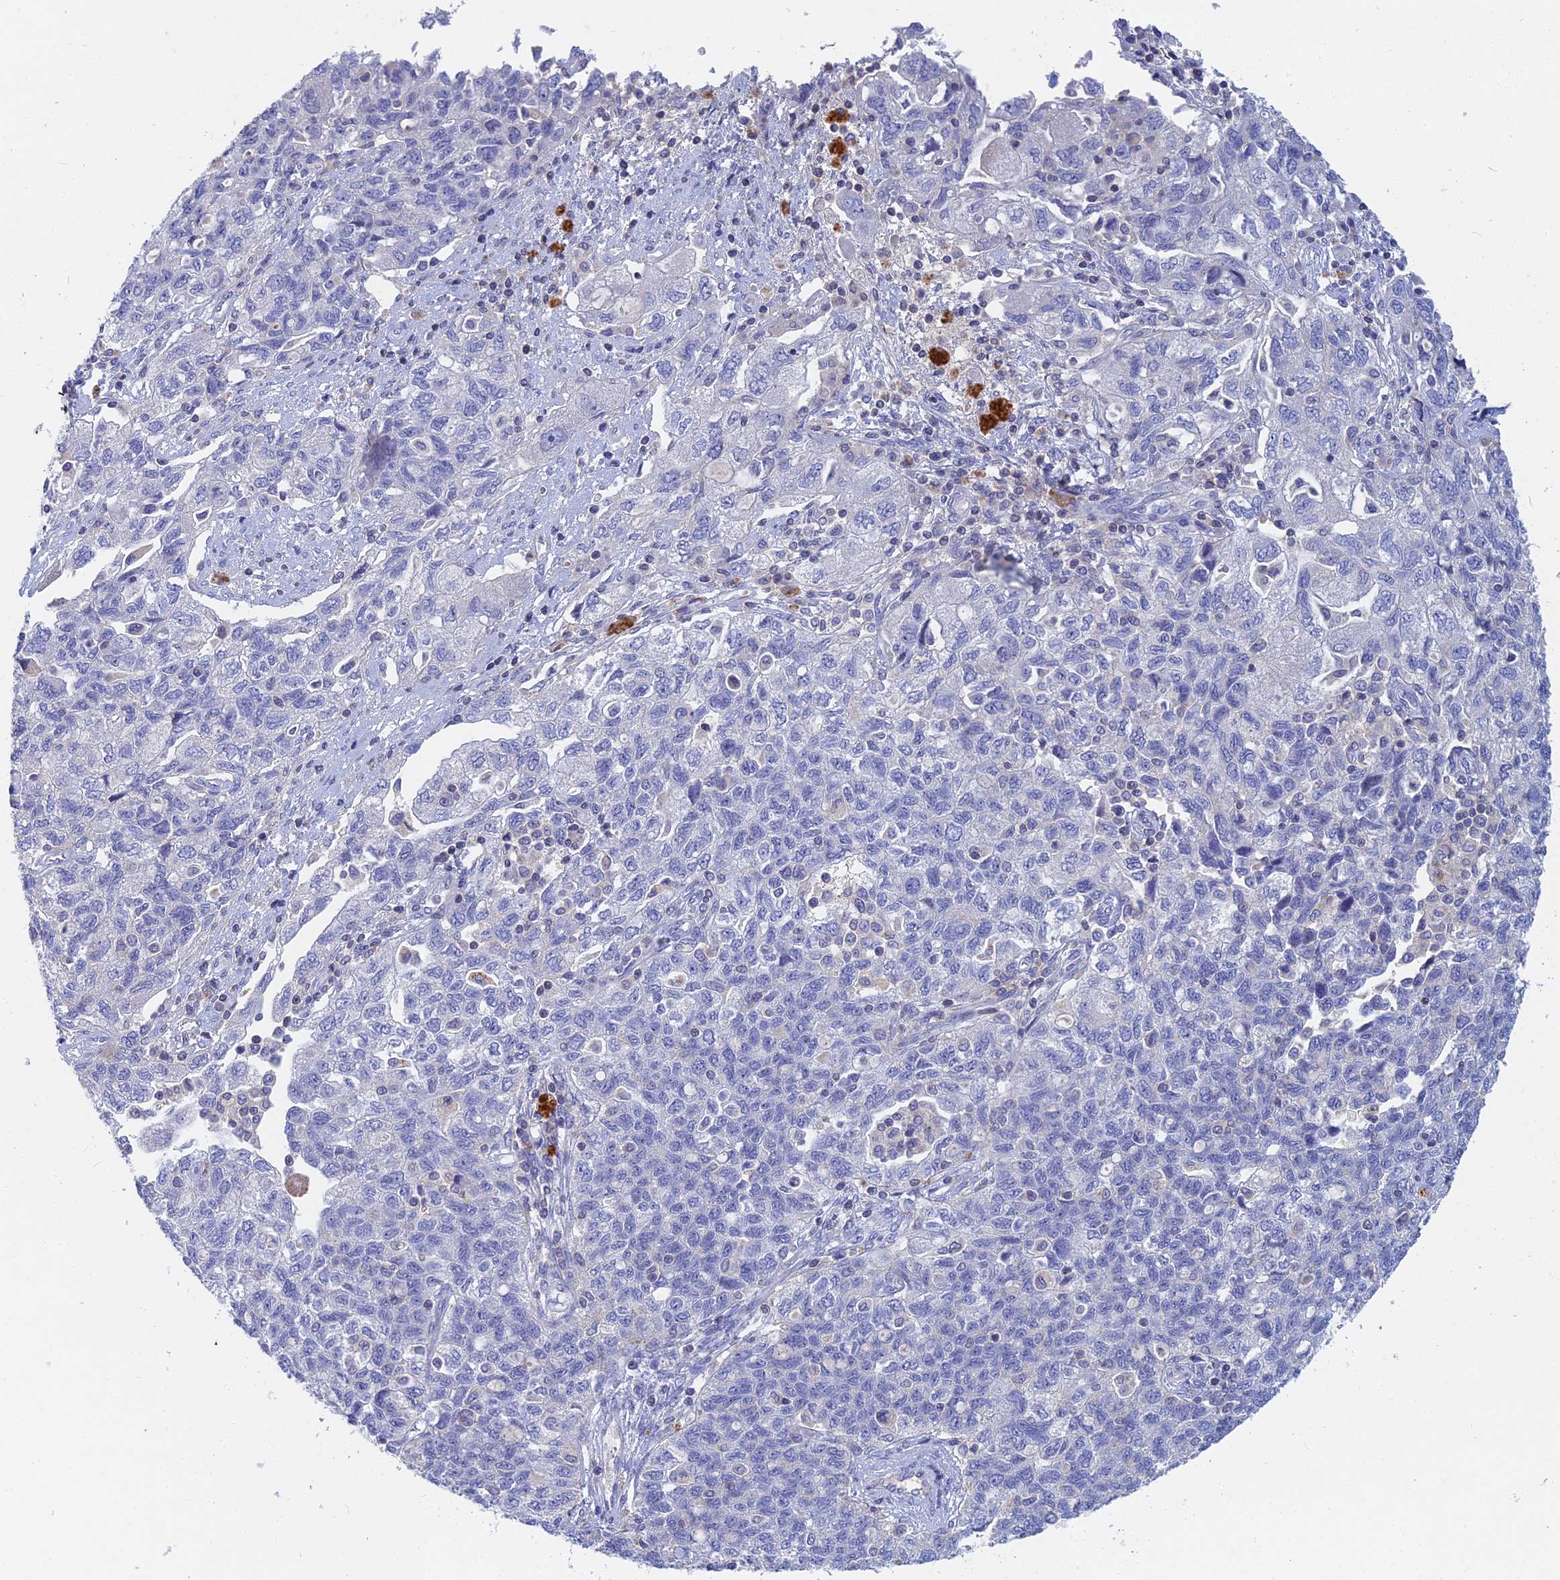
{"staining": {"intensity": "negative", "quantity": "none", "location": "none"}, "tissue": "ovarian cancer", "cell_type": "Tumor cells", "image_type": "cancer", "snomed": [{"axis": "morphology", "description": "Carcinoma, NOS"}, {"axis": "morphology", "description": "Cystadenocarcinoma, serous, NOS"}, {"axis": "topography", "description": "Ovary"}], "caption": "A histopathology image of carcinoma (ovarian) stained for a protein reveals no brown staining in tumor cells.", "gene": "ACP7", "patient": {"sex": "female", "age": 69}}